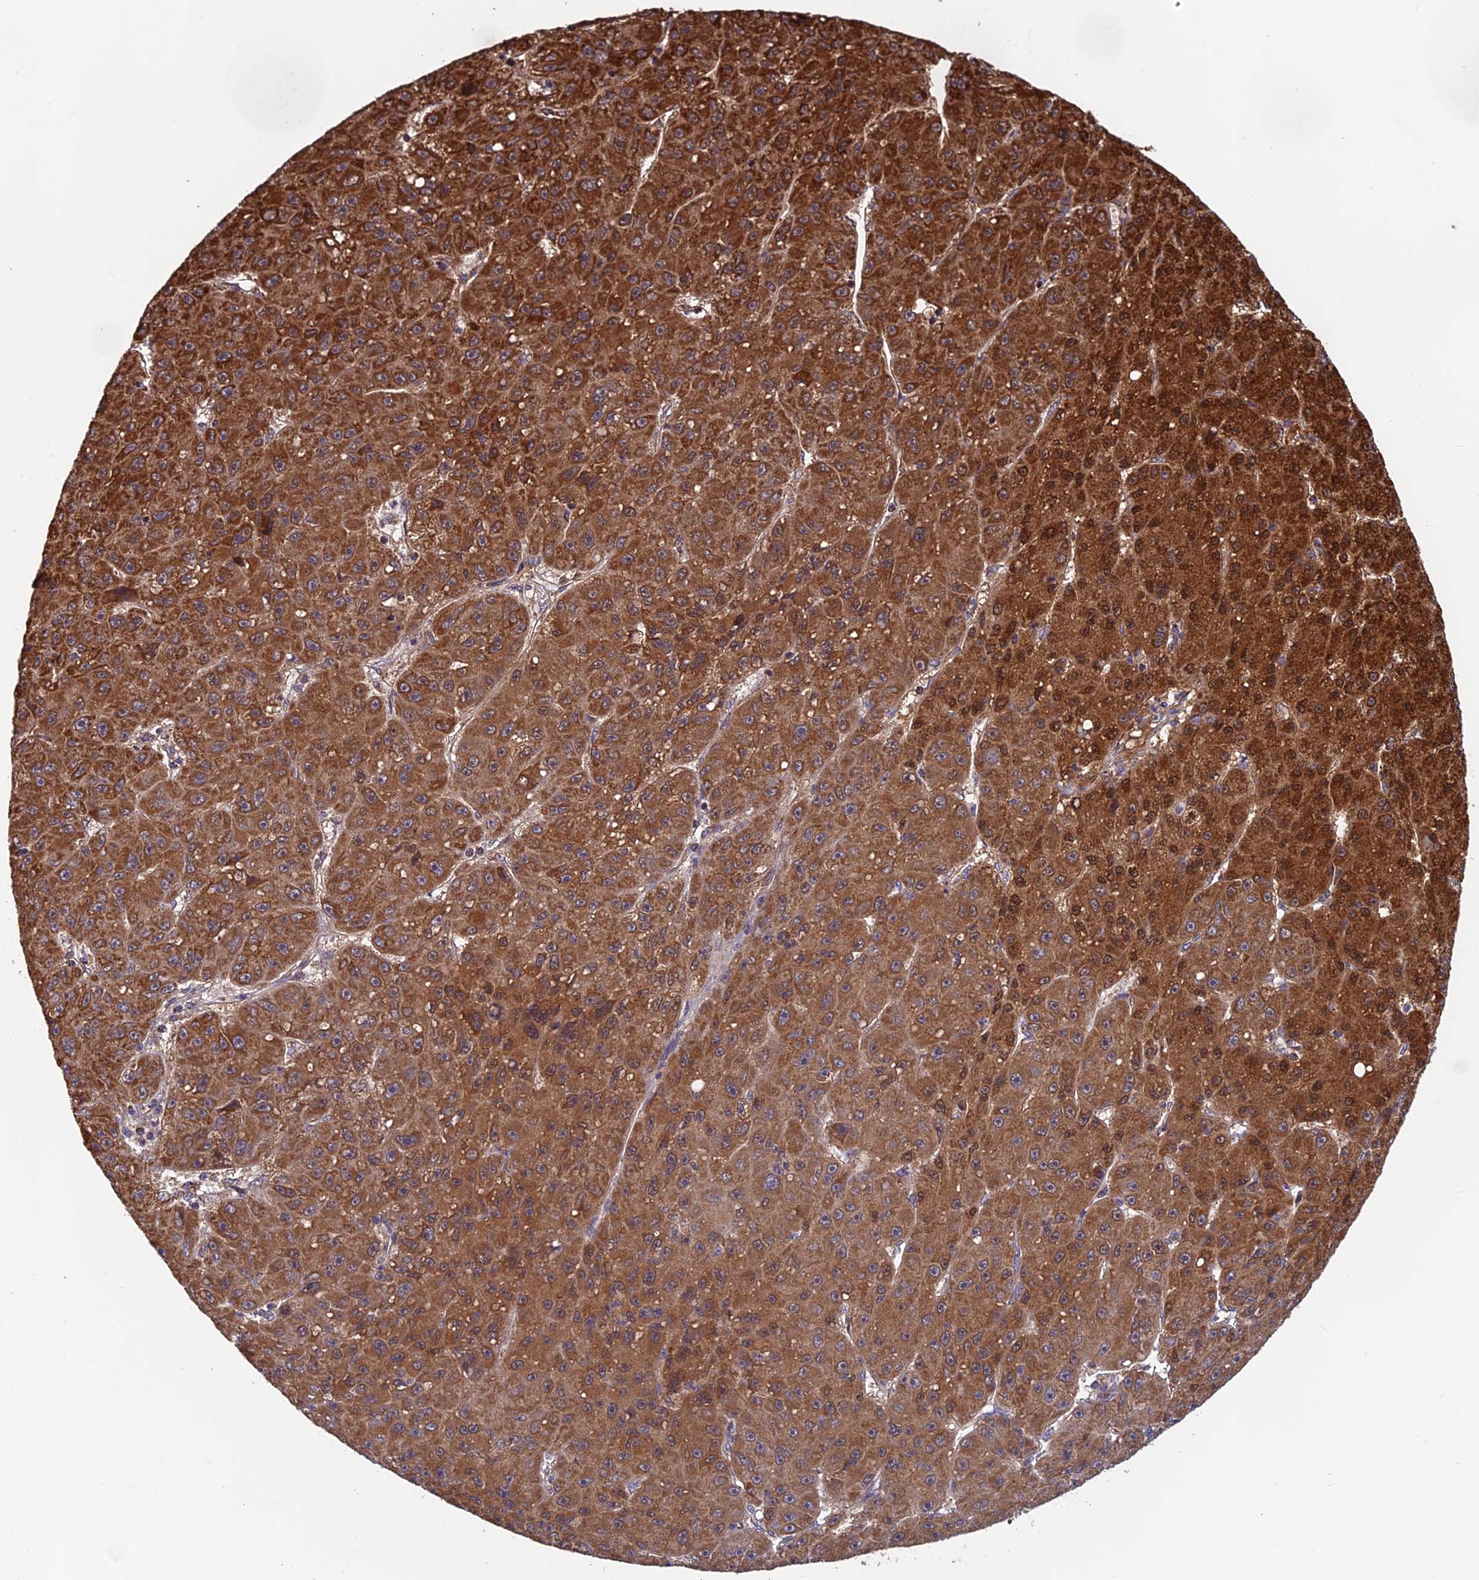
{"staining": {"intensity": "strong", "quantity": ">75%", "location": "cytoplasmic/membranous"}, "tissue": "liver cancer", "cell_type": "Tumor cells", "image_type": "cancer", "snomed": [{"axis": "morphology", "description": "Carcinoma, Hepatocellular, NOS"}, {"axis": "topography", "description": "Liver"}], "caption": "The image demonstrates a brown stain indicating the presence of a protein in the cytoplasmic/membranous of tumor cells in liver hepatocellular carcinoma.", "gene": "CCDC15", "patient": {"sex": "male", "age": 67}}